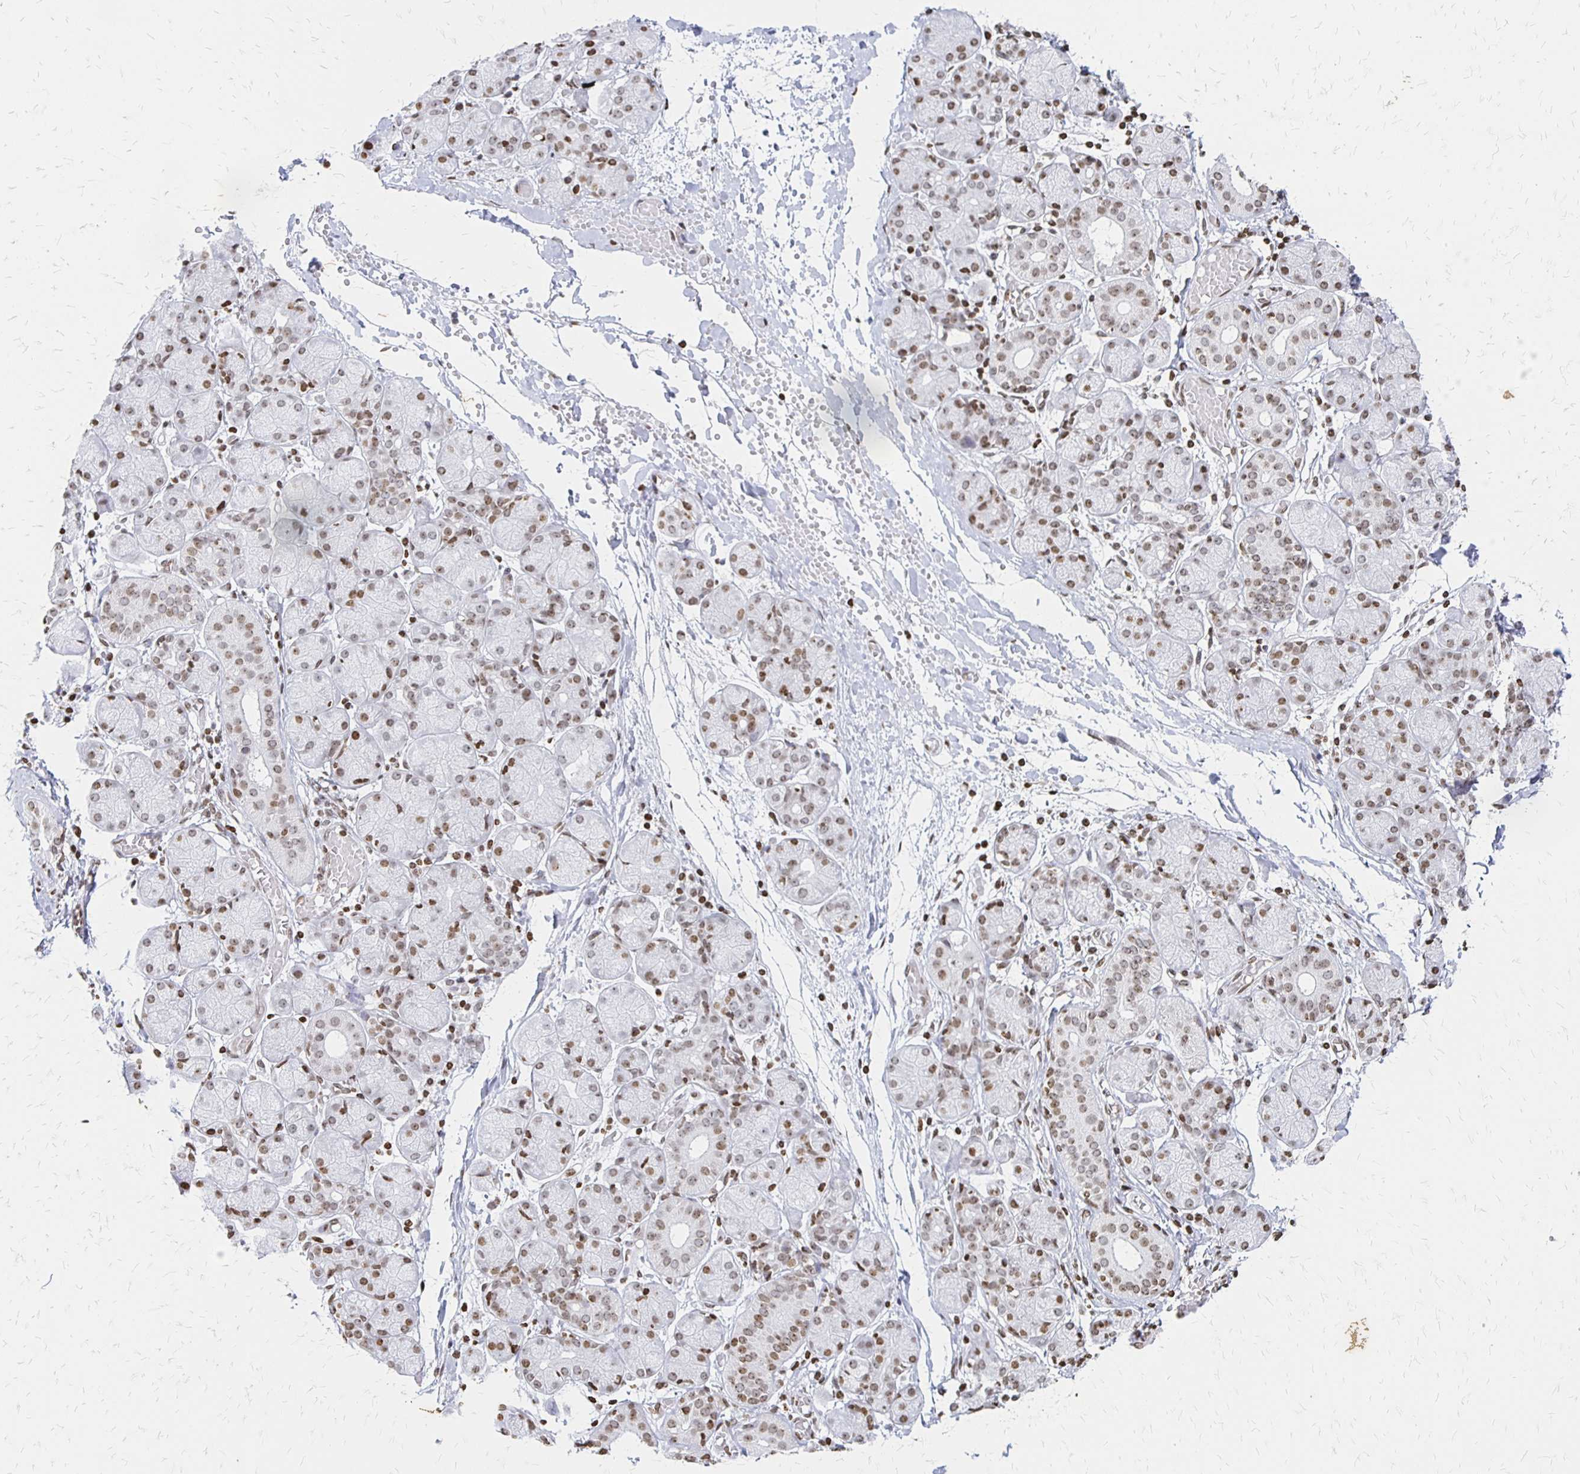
{"staining": {"intensity": "weak", "quantity": ">75%", "location": "nuclear"}, "tissue": "salivary gland", "cell_type": "Glandular cells", "image_type": "normal", "snomed": [{"axis": "morphology", "description": "Normal tissue, NOS"}, {"axis": "topography", "description": "Salivary gland"}], "caption": "A low amount of weak nuclear staining is identified in about >75% of glandular cells in unremarkable salivary gland. The protein of interest is shown in brown color, while the nuclei are stained blue.", "gene": "ZNF280C", "patient": {"sex": "female", "age": 24}}